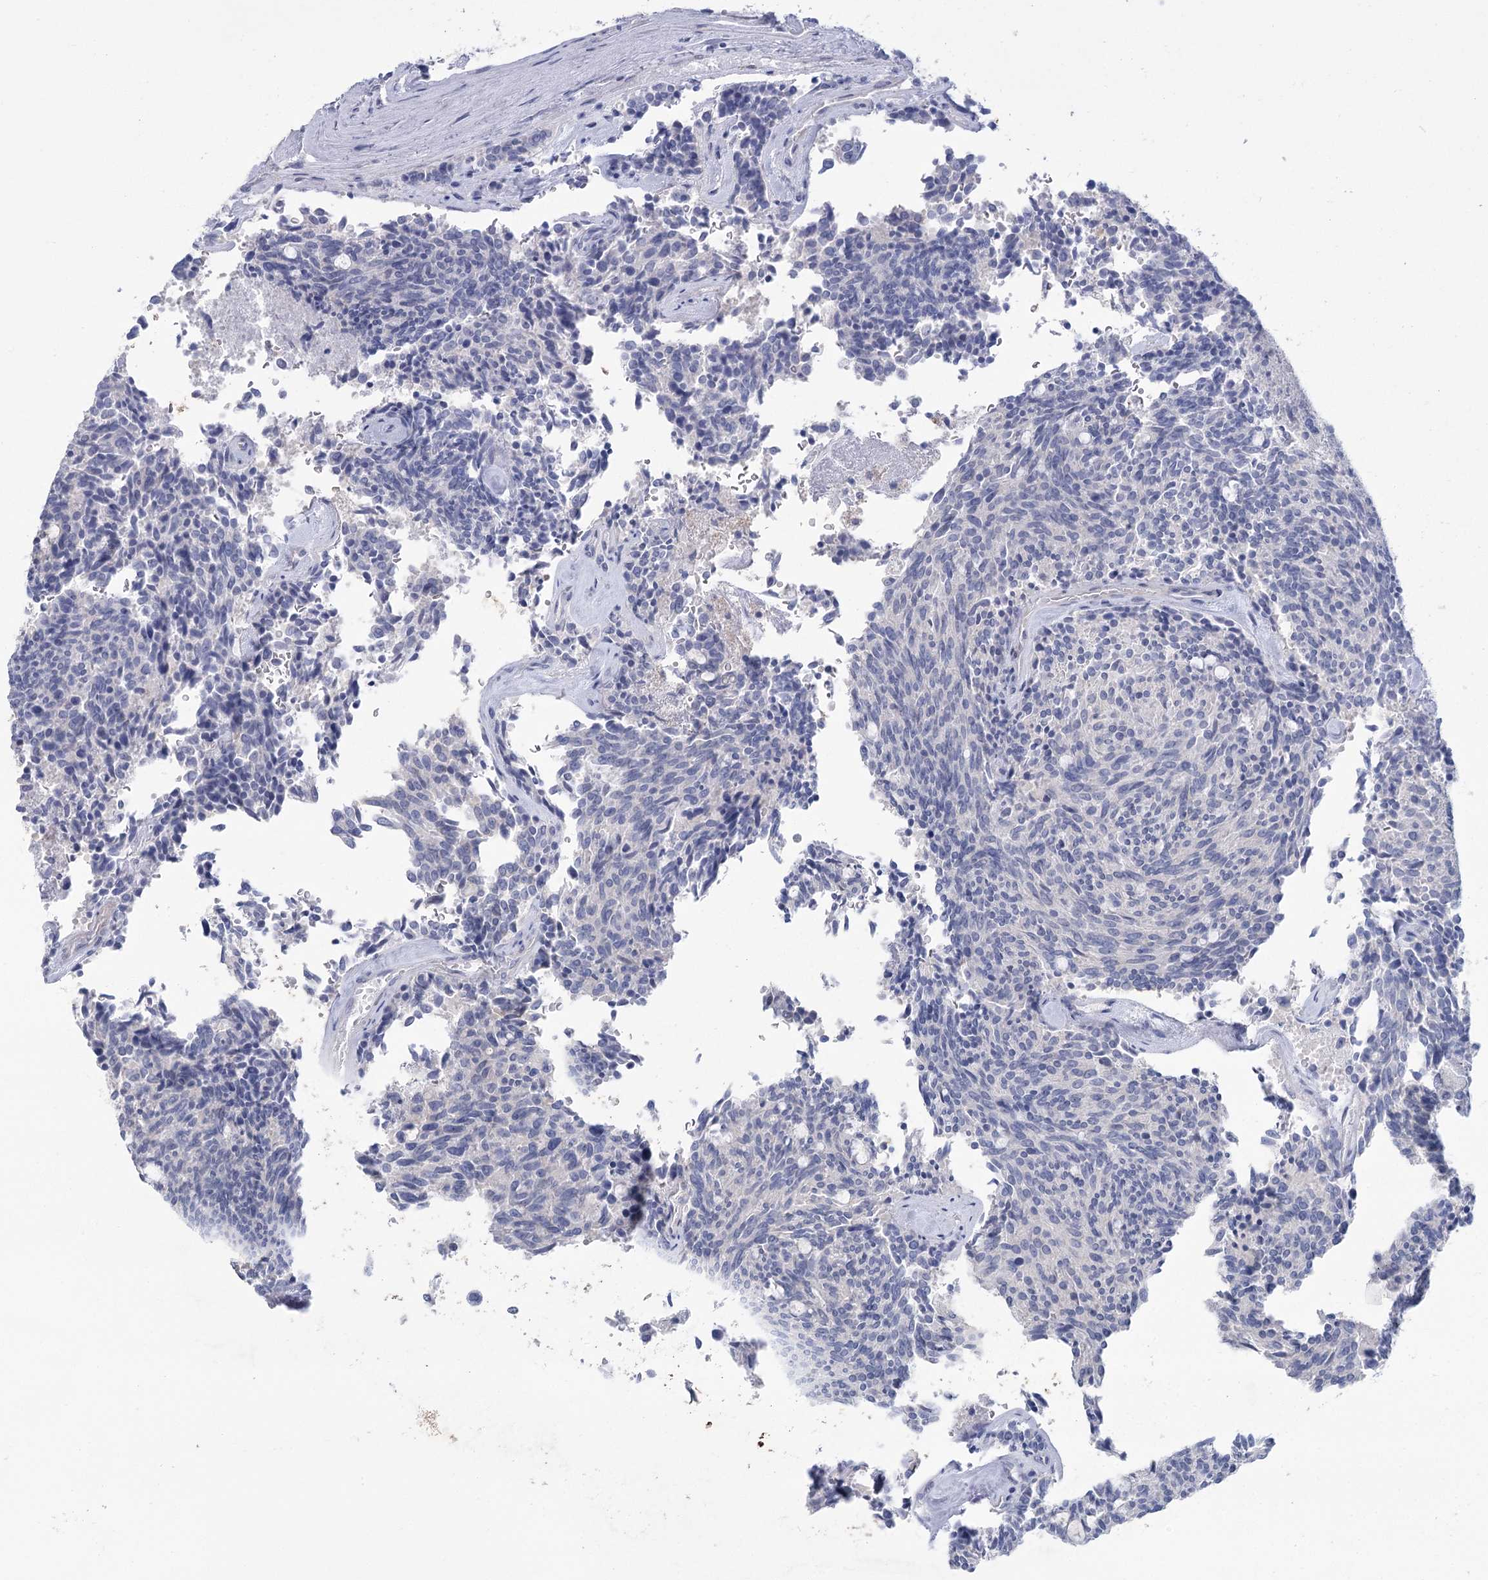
{"staining": {"intensity": "negative", "quantity": "none", "location": "none"}, "tissue": "carcinoid", "cell_type": "Tumor cells", "image_type": "cancer", "snomed": [{"axis": "morphology", "description": "Carcinoid, malignant, NOS"}, {"axis": "topography", "description": "Pancreas"}], "caption": "The IHC micrograph has no significant expression in tumor cells of carcinoid tissue.", "gene": "CCDC88A", "patient": {"sex": "female", "age": 54}}